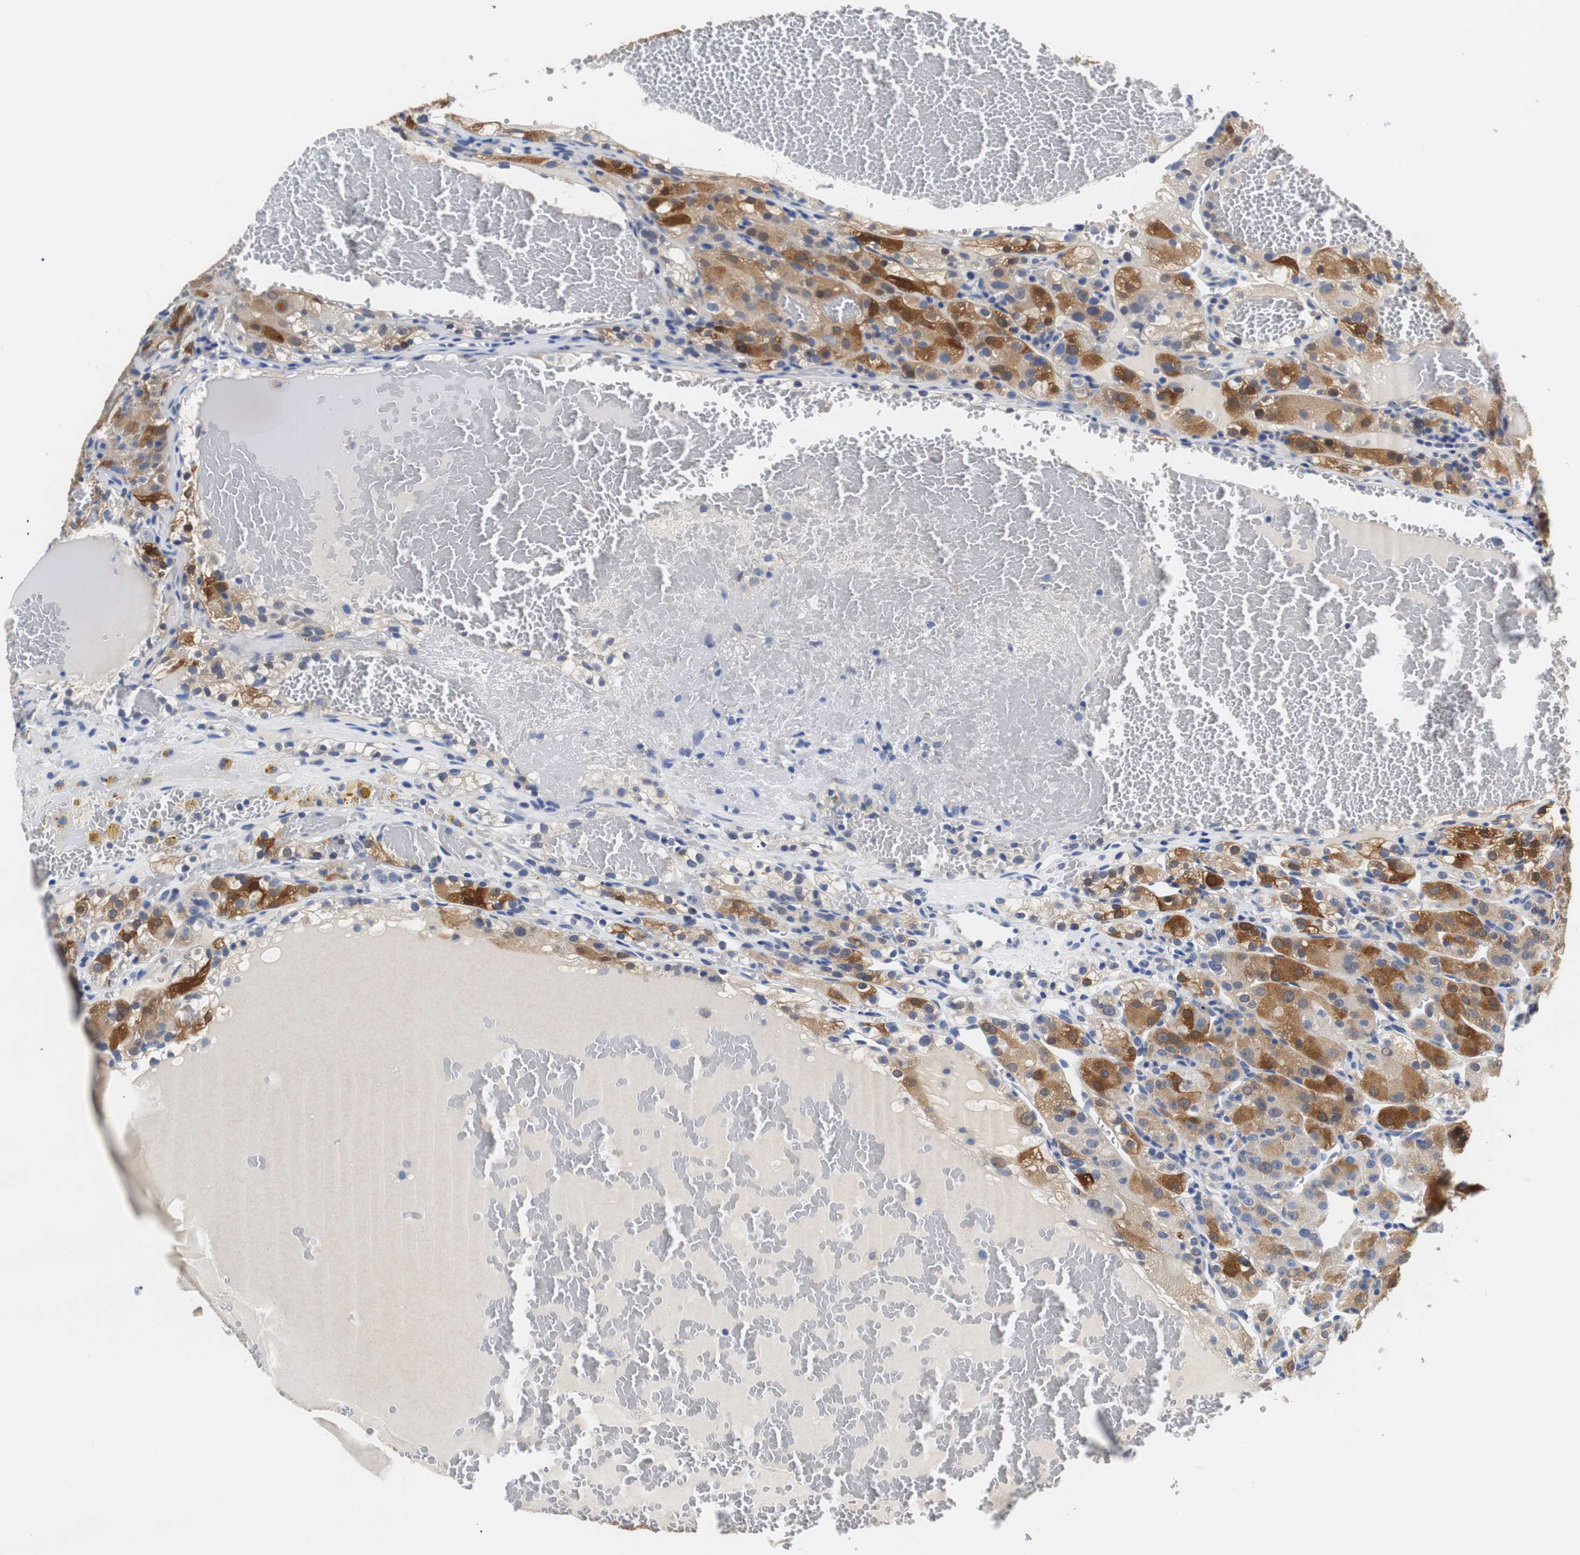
{"staining": {"intensity": "strong", "quantity": "25%-75%", "location": "cytoplasmic/membranous"}, "tissue": "renal cancer", "cell_type": "Tumor cells", "image_type": "cancer", "snomed": [{"axis": "morphology", "description": "Normal tissue, NOS"}, {"axis": "morphology", "description": "Adenocarcinoma, NOS"}, {"axis": "topography", "description": "Kidney"}], "caption": "Immunohistochemical staining of human adenocarcinoma (renal) demonstrates high levels of strong cytoplasmic/membranous protein expression in approximately 25%-75% of tumor cells.", "gene": "PCK1", "patient": {"sex": "male", "age": 61}}